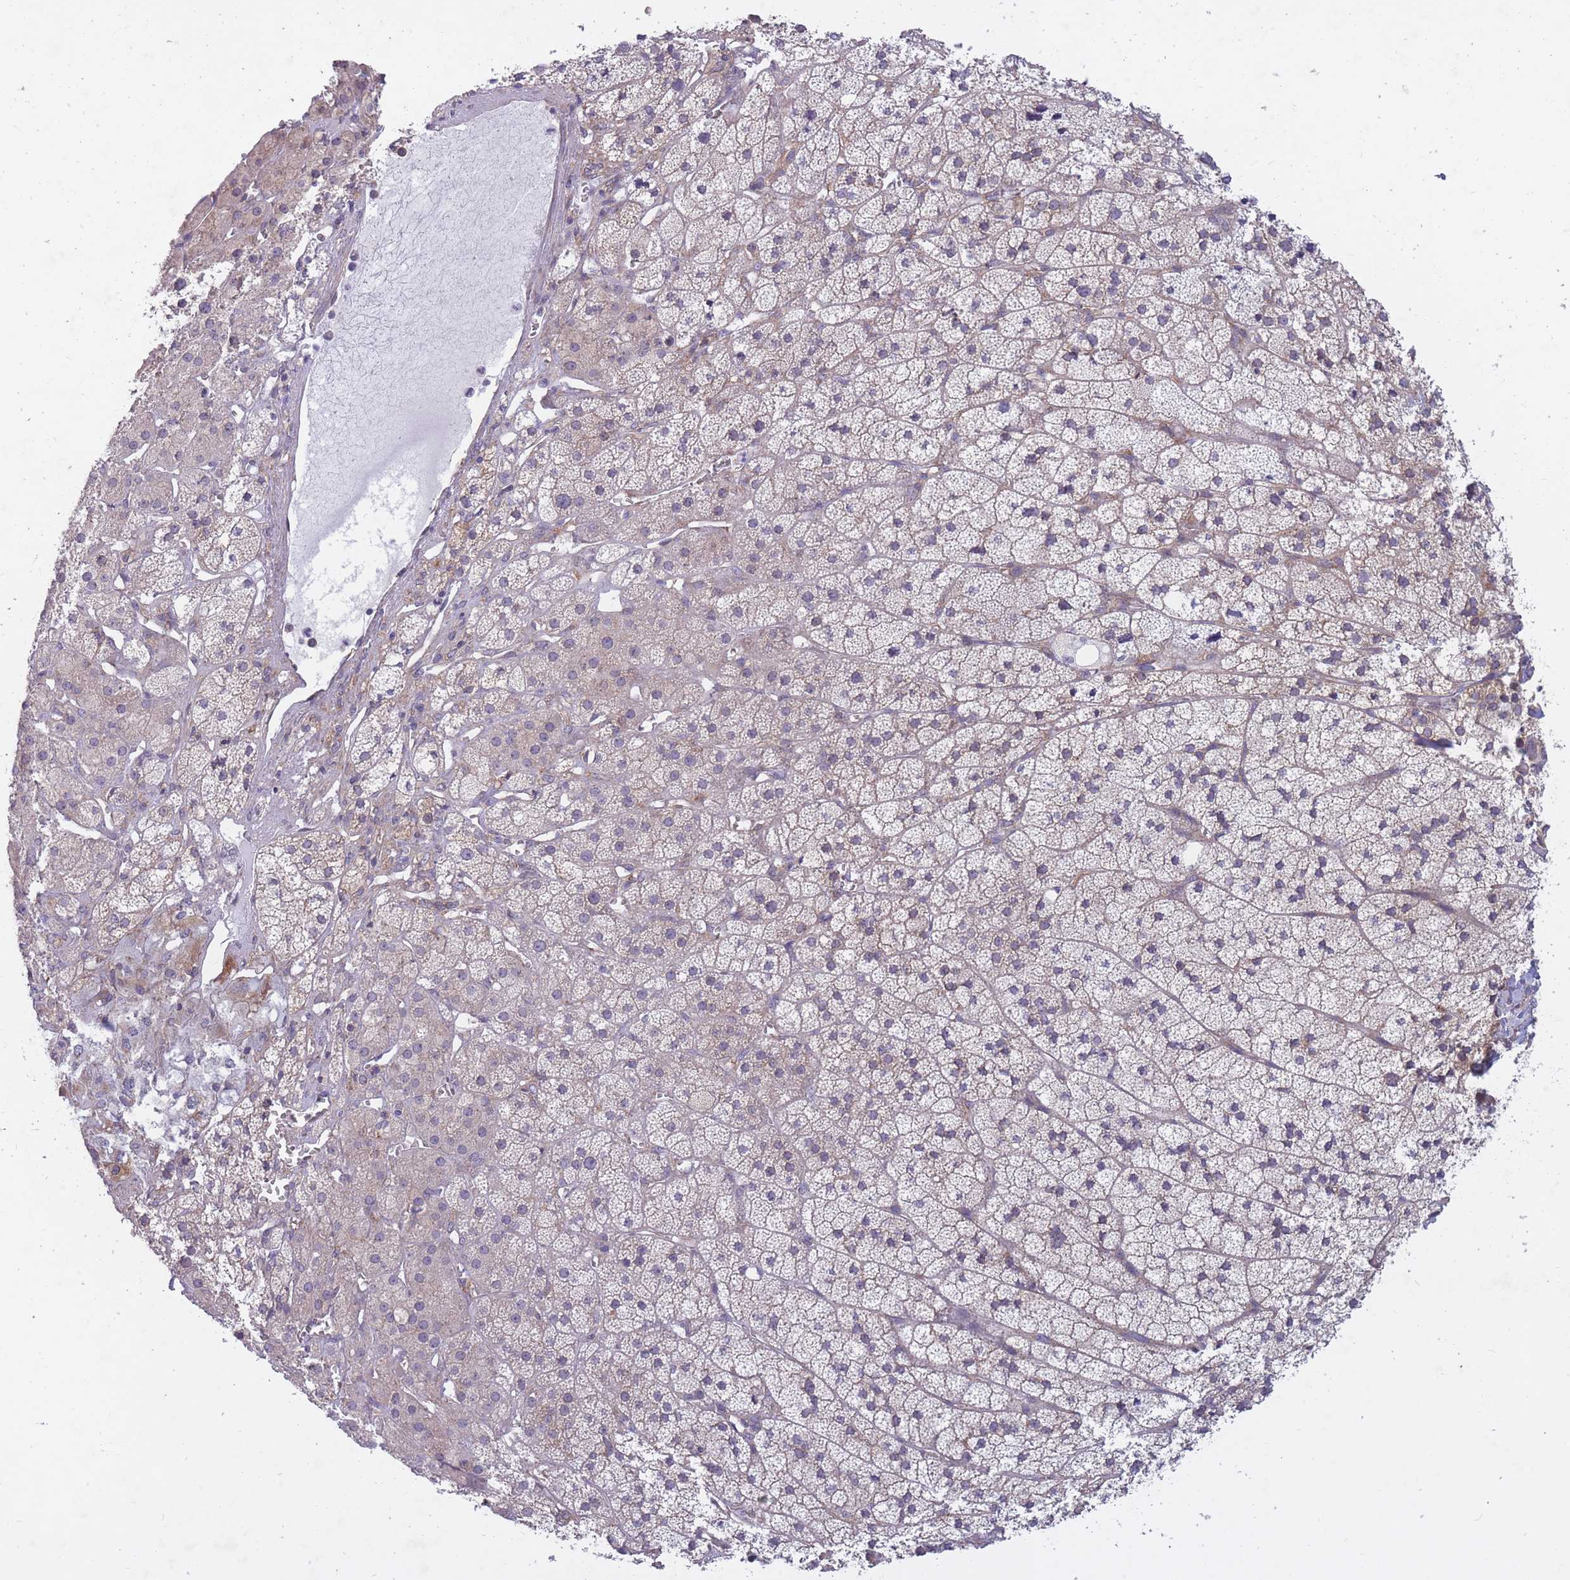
{"staining": {"intensity": "moderate", "quantity": "25%-75%", "location": "cytoplasmic/membranous"}, "tissue": "adrenal gland", "cell_type": "Glandular cells", "image_type": "normal", "snomed": [{"axis": "morphology", "description": "Normal tissue, NOS"}, {"axis": "topography", "description": "Adrenal gland"}], "caption": "DAB immunohistochemical staining of normal adrenal gland displays moderate cytoplasmic/membranous protein staining in about 25%-75% of glandular cells. (IHC, brightfield microscopy, high magnification).", "gene": "CCDC124", "patient": {"sex": "female", "age": 52}}